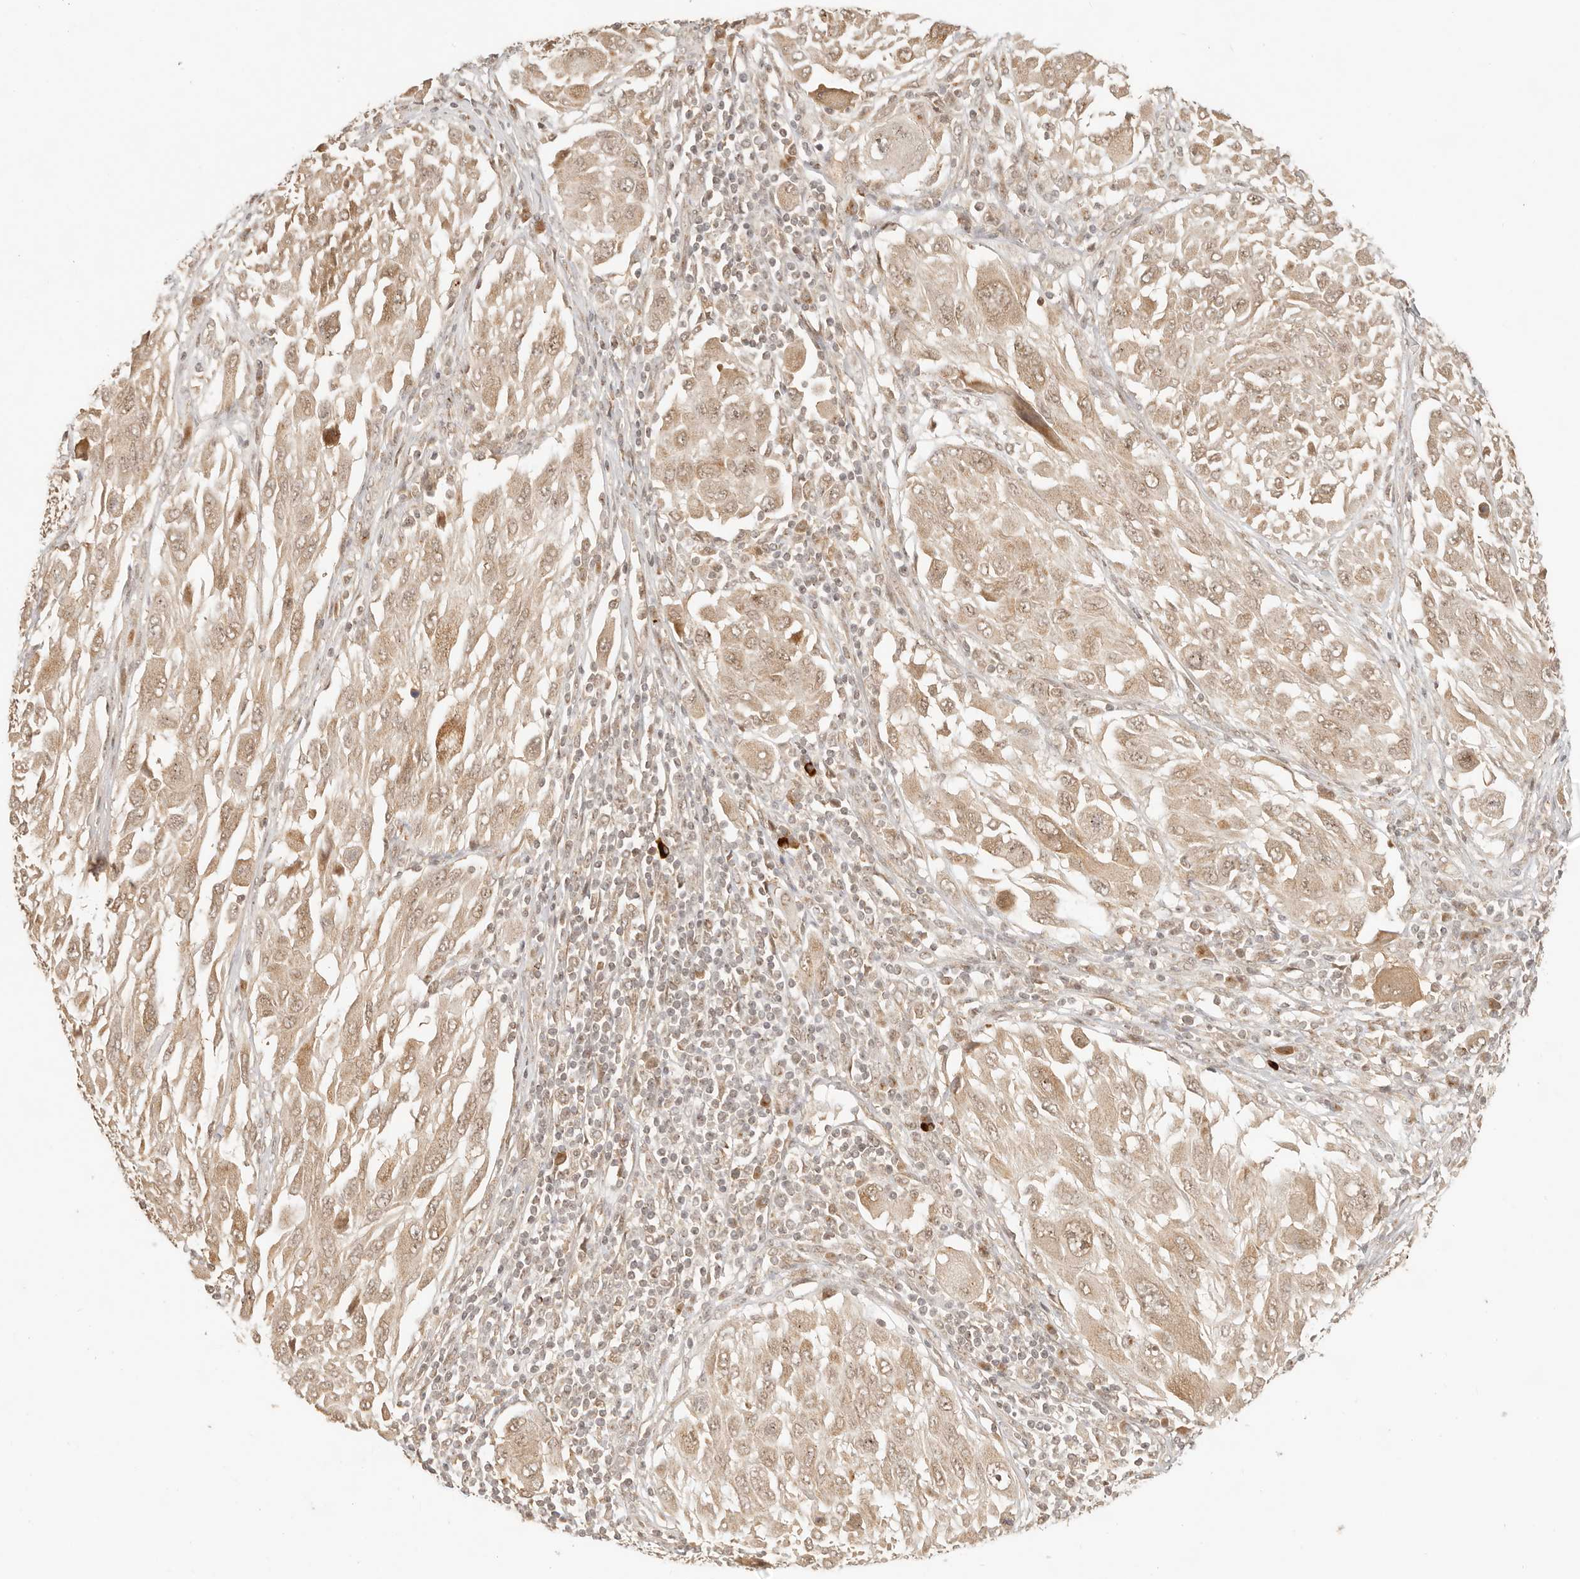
{"staining": {"intensity": "weak", "quantity": ">75%", "location": "cytoplasmic/membranous,nuclear"}, "tissue": "melanoma", "cell_type": "Tumor cells", "image_type": "cancer", "snomed": [{"axis": "morphology", "description": "Malignant melanoma, NOS"}, {"axis": "topography", "description": "Skin"}], "caption": "About >75% of tumor cells in human malignant melanoma show weak cytoplasmic/membranous and nuclear protein staining as visualized by brown immunohistochemical staining.", "gene": "INTS11", "patient": {"sex": "female", "age": 91}}